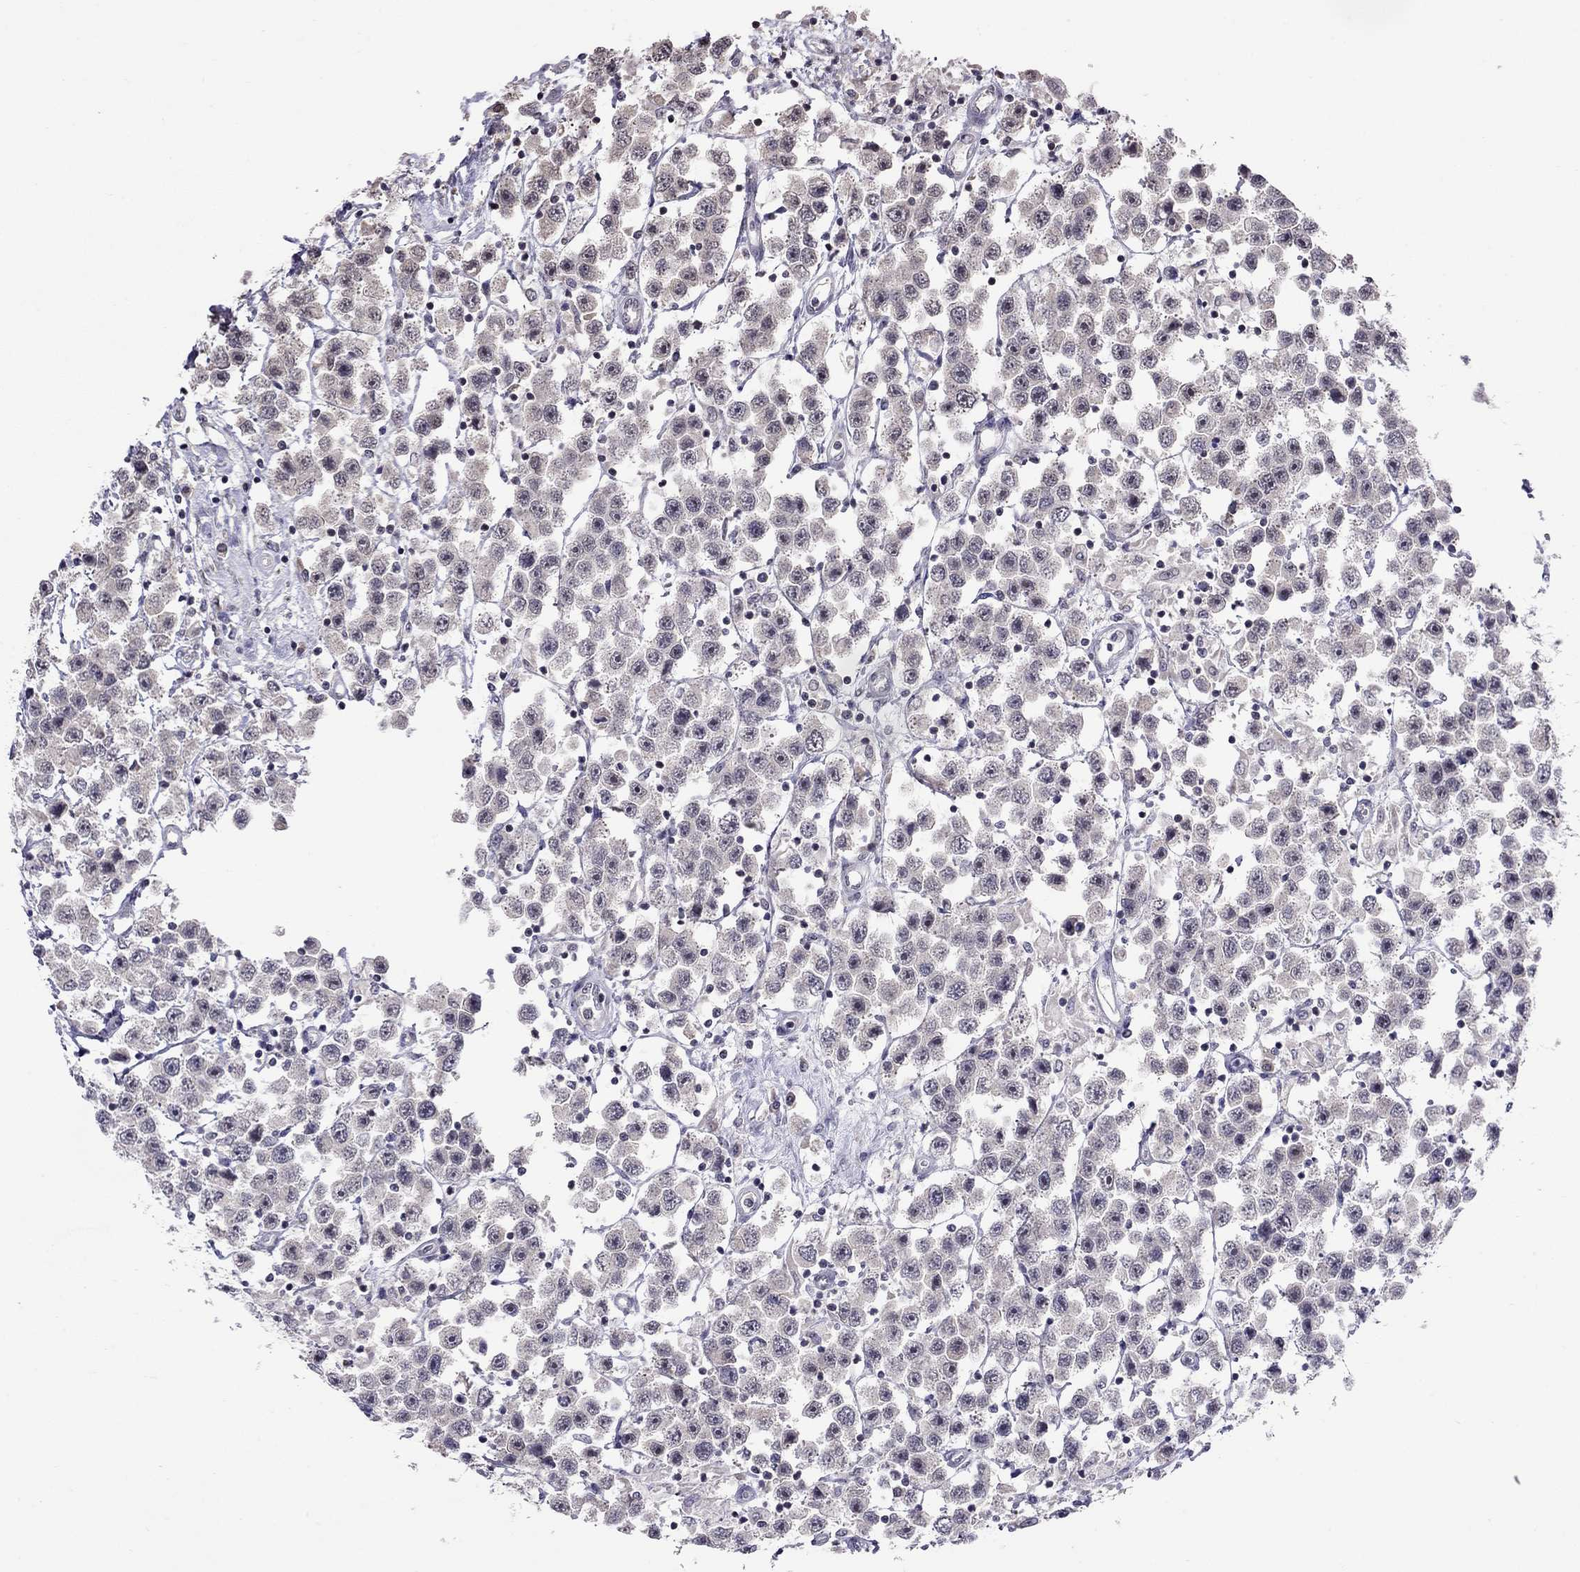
{"staining": {"intensity": "weak", "quantity": "<25%", "location": "cytoplasmic/membranous"}, "tissue": "testis cancer", "cell_type": "Tumor cells", "image_type": "cancer", "snomed": [{"axis": "morphology", "description": "Seminoma, NOS"}, {"axis": "topography", "description": "Testis"}], "caption": "A high-resolution image shows immunohistochemistry staining of testis seminoma, which displays no significant staining in tumor cells. The staining is performed using DAB brown chromogen with nuclei counter-stained in using hematoxylin.", "gene": "HES5", "patient": {"sex": "male", "age": 45}}